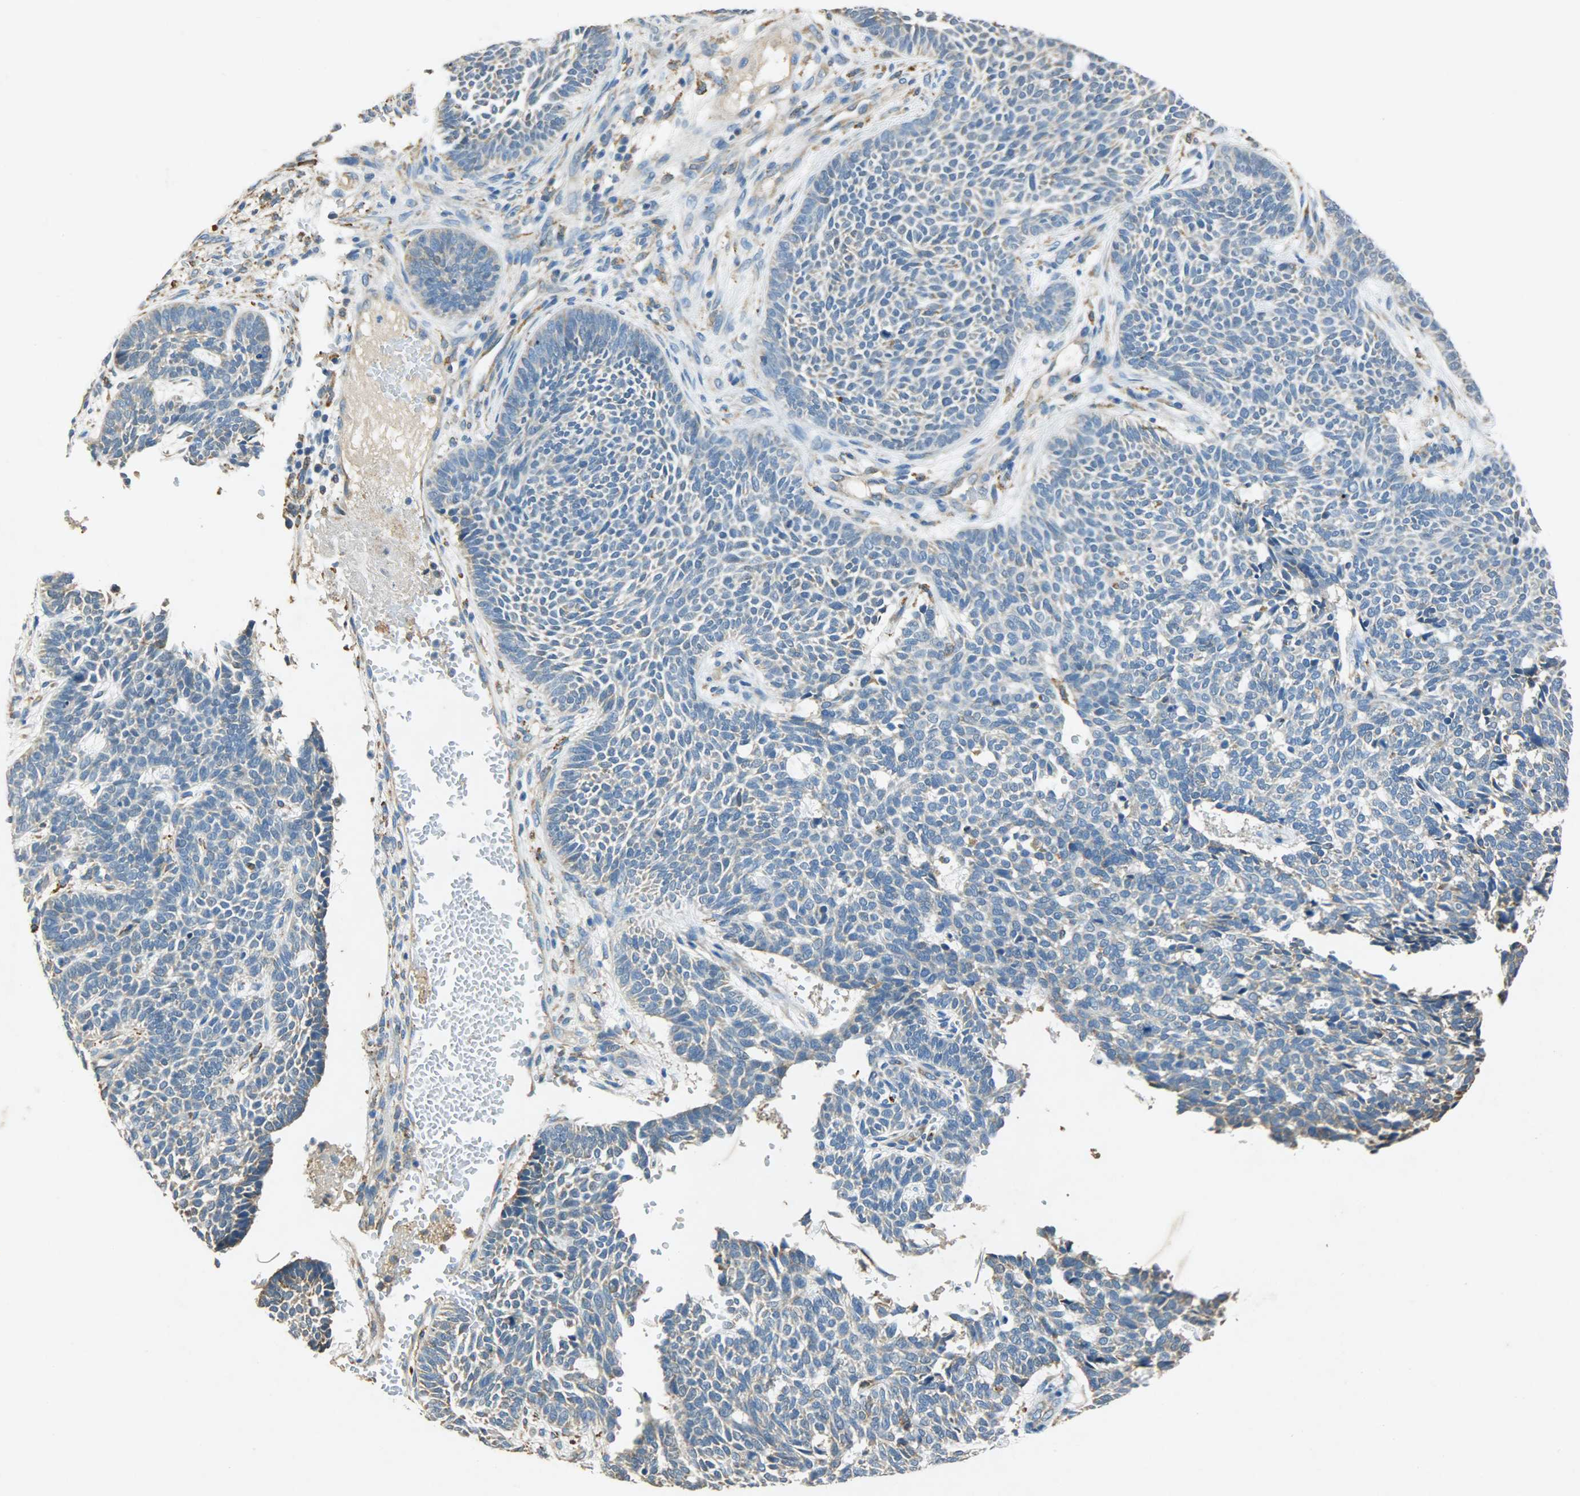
{"staining": {"intensity": "weak", "quantity": ">75%", "location": "cytoplasmic/membranous"}, "tissue": "skin cancer", "cell_type": "Tumor cells", "image_type": "cancer", "snomed": [{"axis": "morphology", "description": "Normal tissue, NOS"}, {"axis": "morphology", "description": "Basal cell carcinoma"}, {"axis": "topography", "description": "Skin"}], "caption": "A brown stain highlights weak cytoplasmic/membranous staining of a protein in skin basal cell carcinoma tumor cells.", "gene": "HSPA5", "patient": {"sex": "male", "age": 87}}